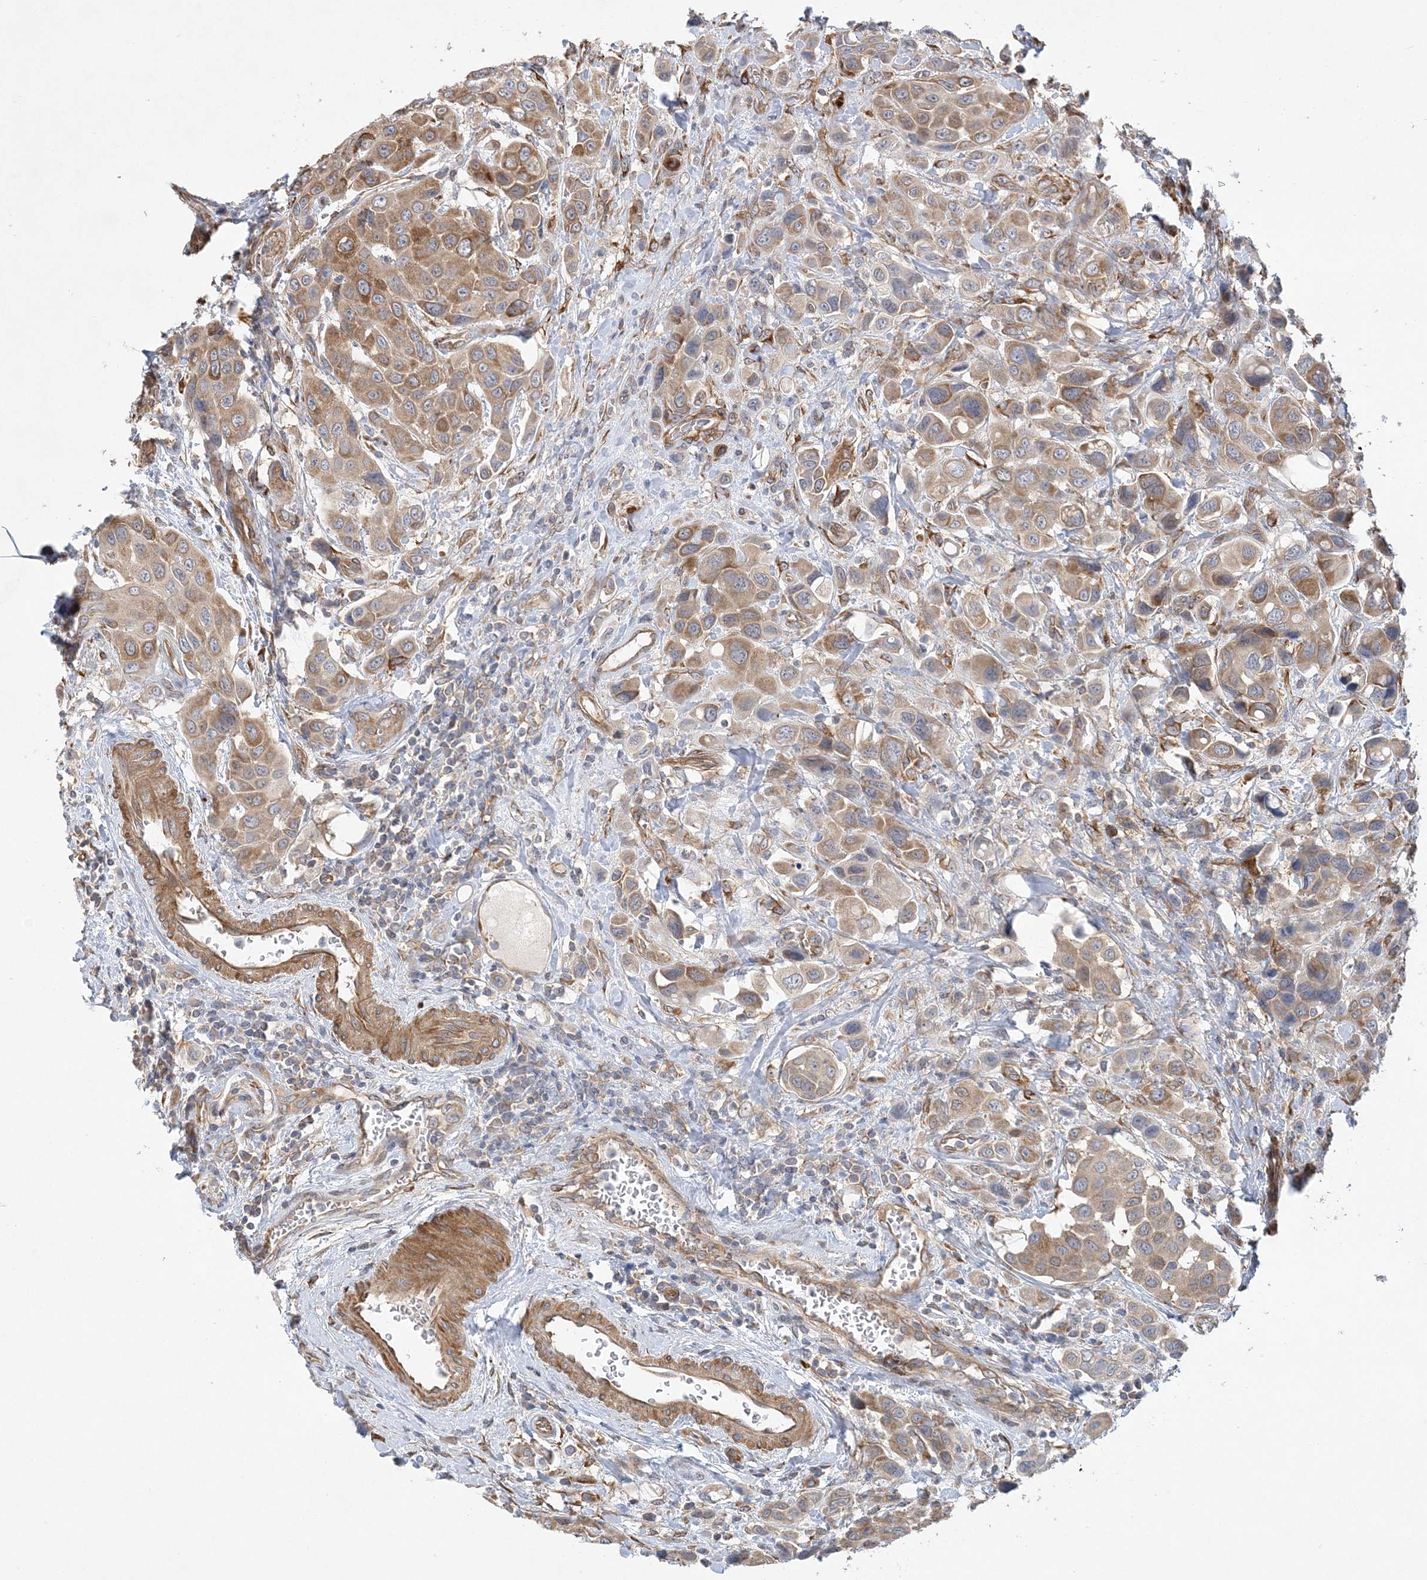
{"staining": {"intensity": "moderate", "quantity": ">75%", "location": "cytoplasmic/membranous"}, "tissue": "urothelial cancer", "cell_type": "Tumor cells", "image_type": "cancer", "snomed": [{"axis": "morphology", "description": "Urothelial carcinoma, High grade"}, {"axis": "topography", "description": "Urinary bladder"}], "caption": "Protein staining of urothelial cancer tissue demonstrates moderate cytoplasmic/membranous positivity in about >75% of tumor cells.", "gene": "MAP4K5", "patient": {"sex": "male", "age": 50}}